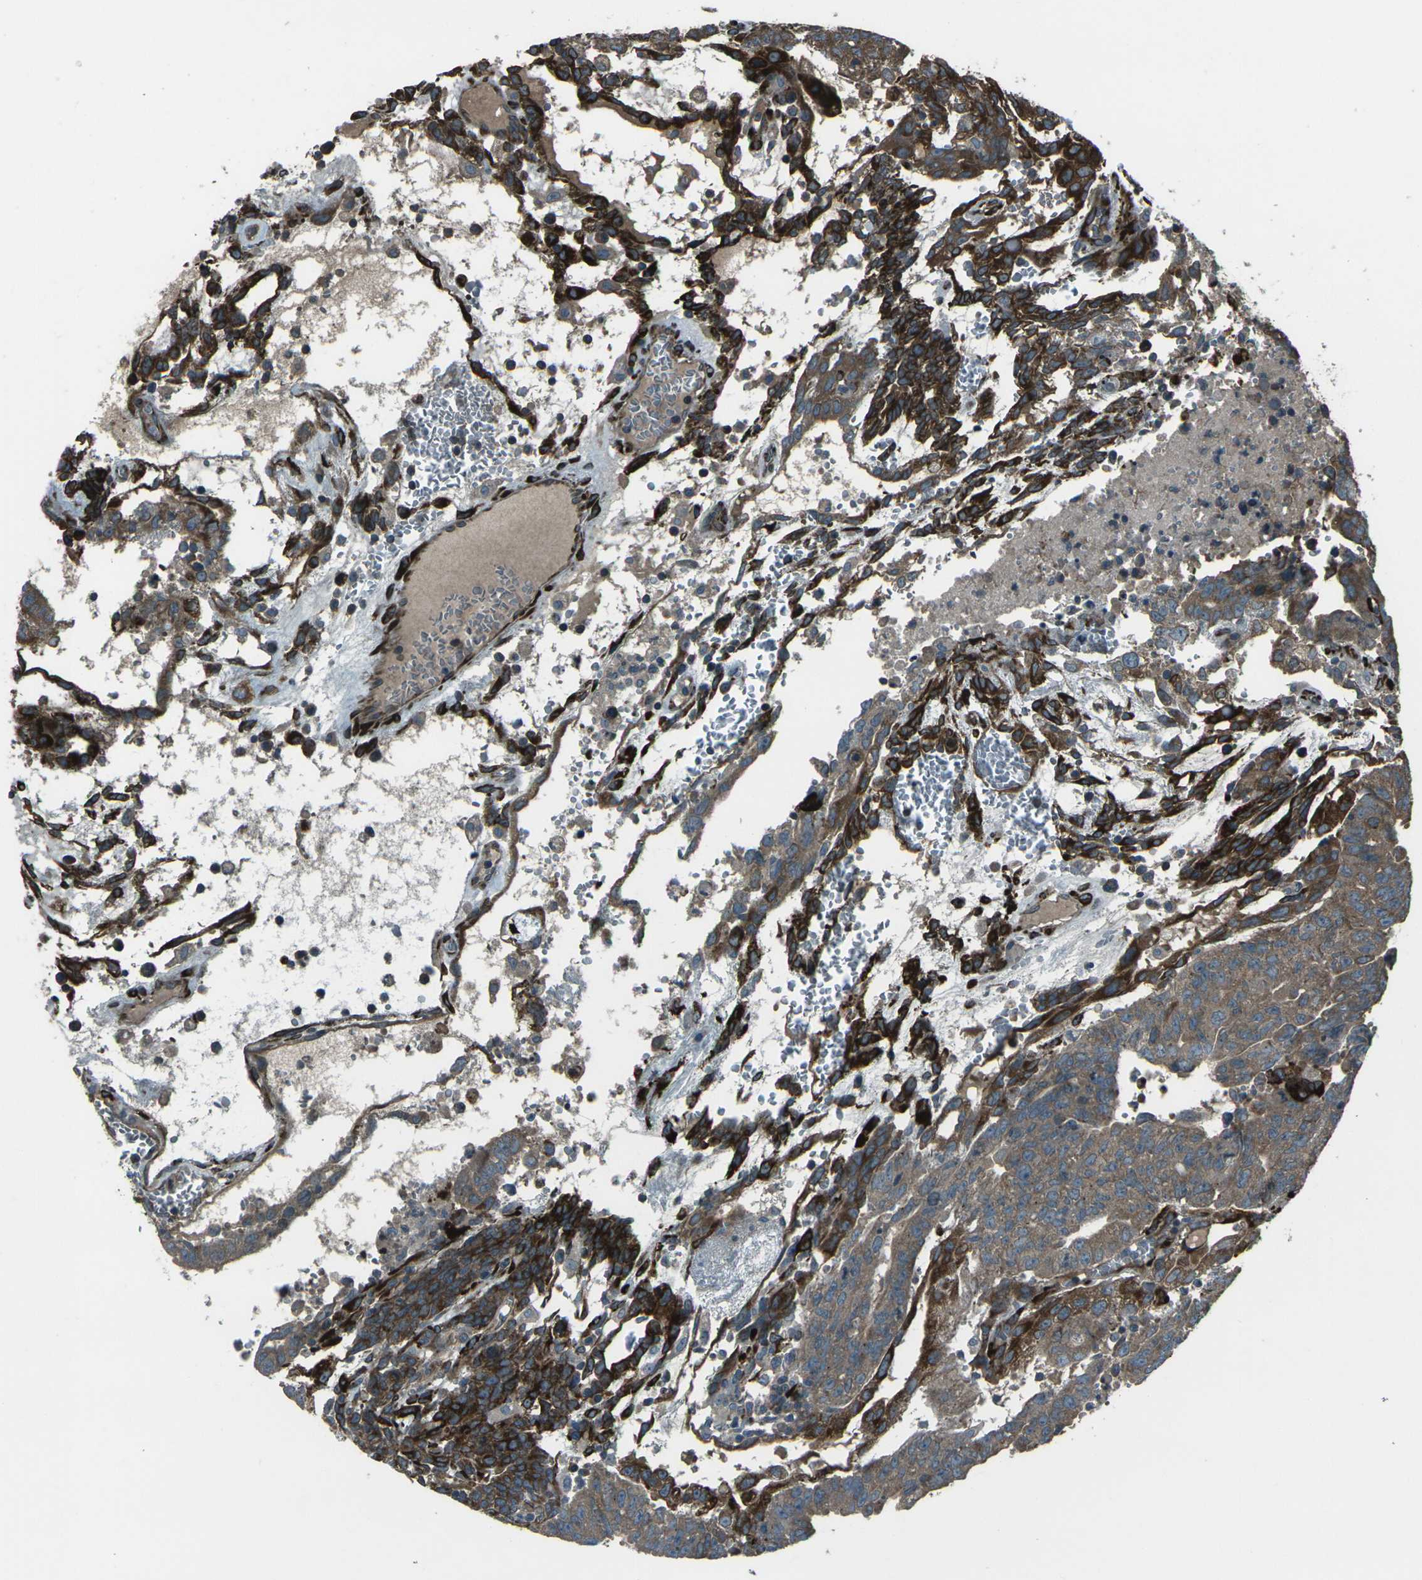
{"staining": {"intensity": "moderate", "quantity": ">75%", "location": "cytoplasmic/membranous"}, "tissue": "testis cancer", "cell_type": "Tumor cells", "image_type": "cancer", "snomed": [{"axis": "morphology", "description": "Seminoma, NOS"}, {"axis": "morphology", "description": "Carcinoma, Embryonal, NOS"}, {"axis": "topography", "description": "Testis"}], "caption": "Immunohistochemistry (IHC) staining of testis cancer, which shows medium levels of moderate cytoplasmic/membranous expression in approximately >75% of tumor cells indicating moderate cytoplasmic/membranous protein positivity. The staining was performed using DAB (3,3'-diaminobenzidine) (brown) for protein detection and nuclei were counterstained in hematoxylin (blue).", "gene": "LSMEM1", "patient": {"sex": "male", "age": 52}}